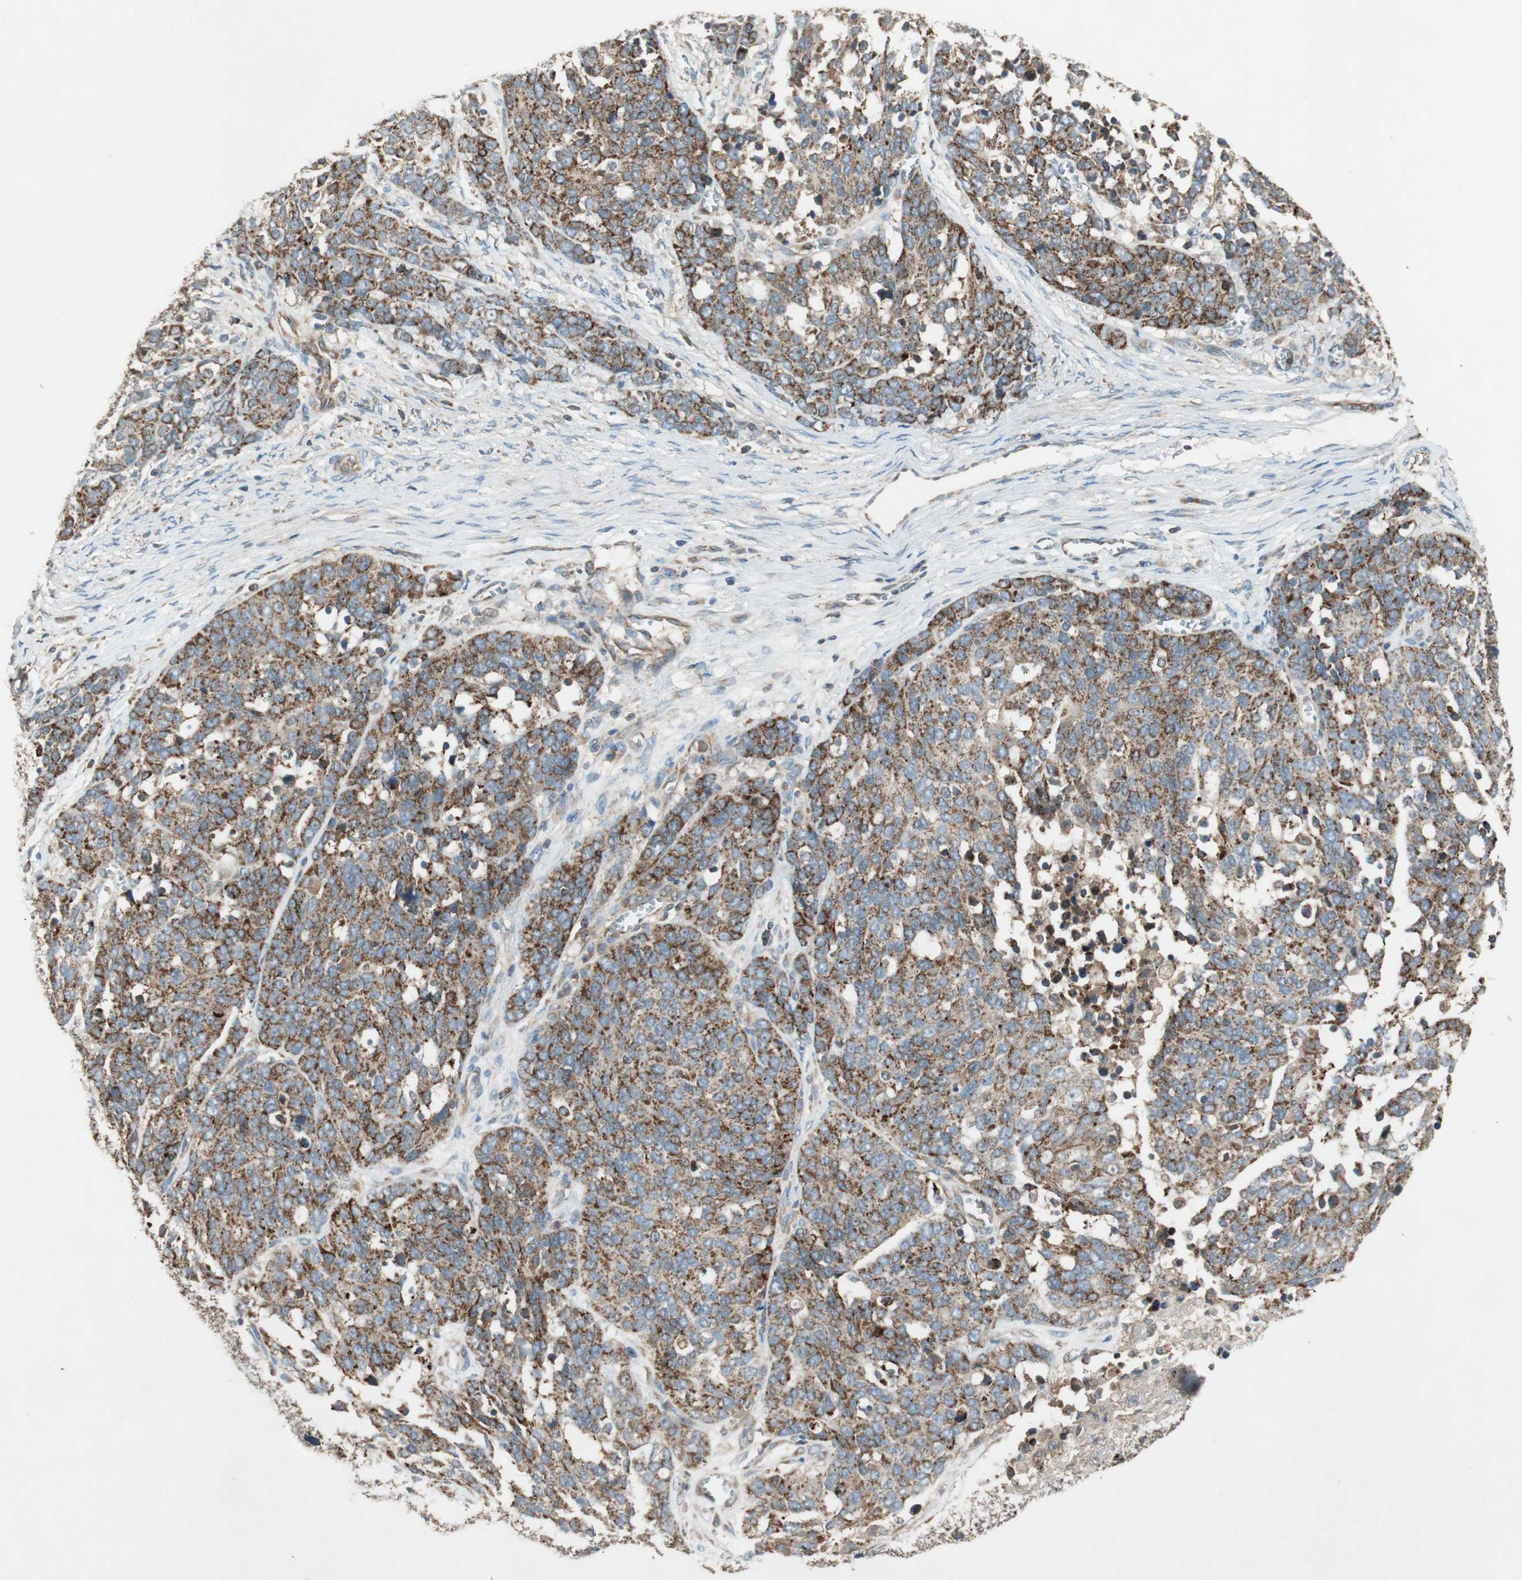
{"staining": {"intensity": "strong", "quantity": ">75%", "location": "cytoplasmic/membranous"}, "tissue": "ovarian cancer", "cell_type": "Tumor cells", "image_type": "cancer", "snomed": [{"axis": "morphology", "description": "Cystadenocarcinoma, serous, NOS"}, {"axis": "topography", "description": "Ovary"}], "caption": "Immunohistochemistry (IHC) (DAB) staining of ovarian serous cystadenocarcinoma demonstrates strong cytoplasmic/membranous protein staining in about >75% of tumor cells.", "gene": "CHADL", "patient": {"sex": "female", "age": 44}}